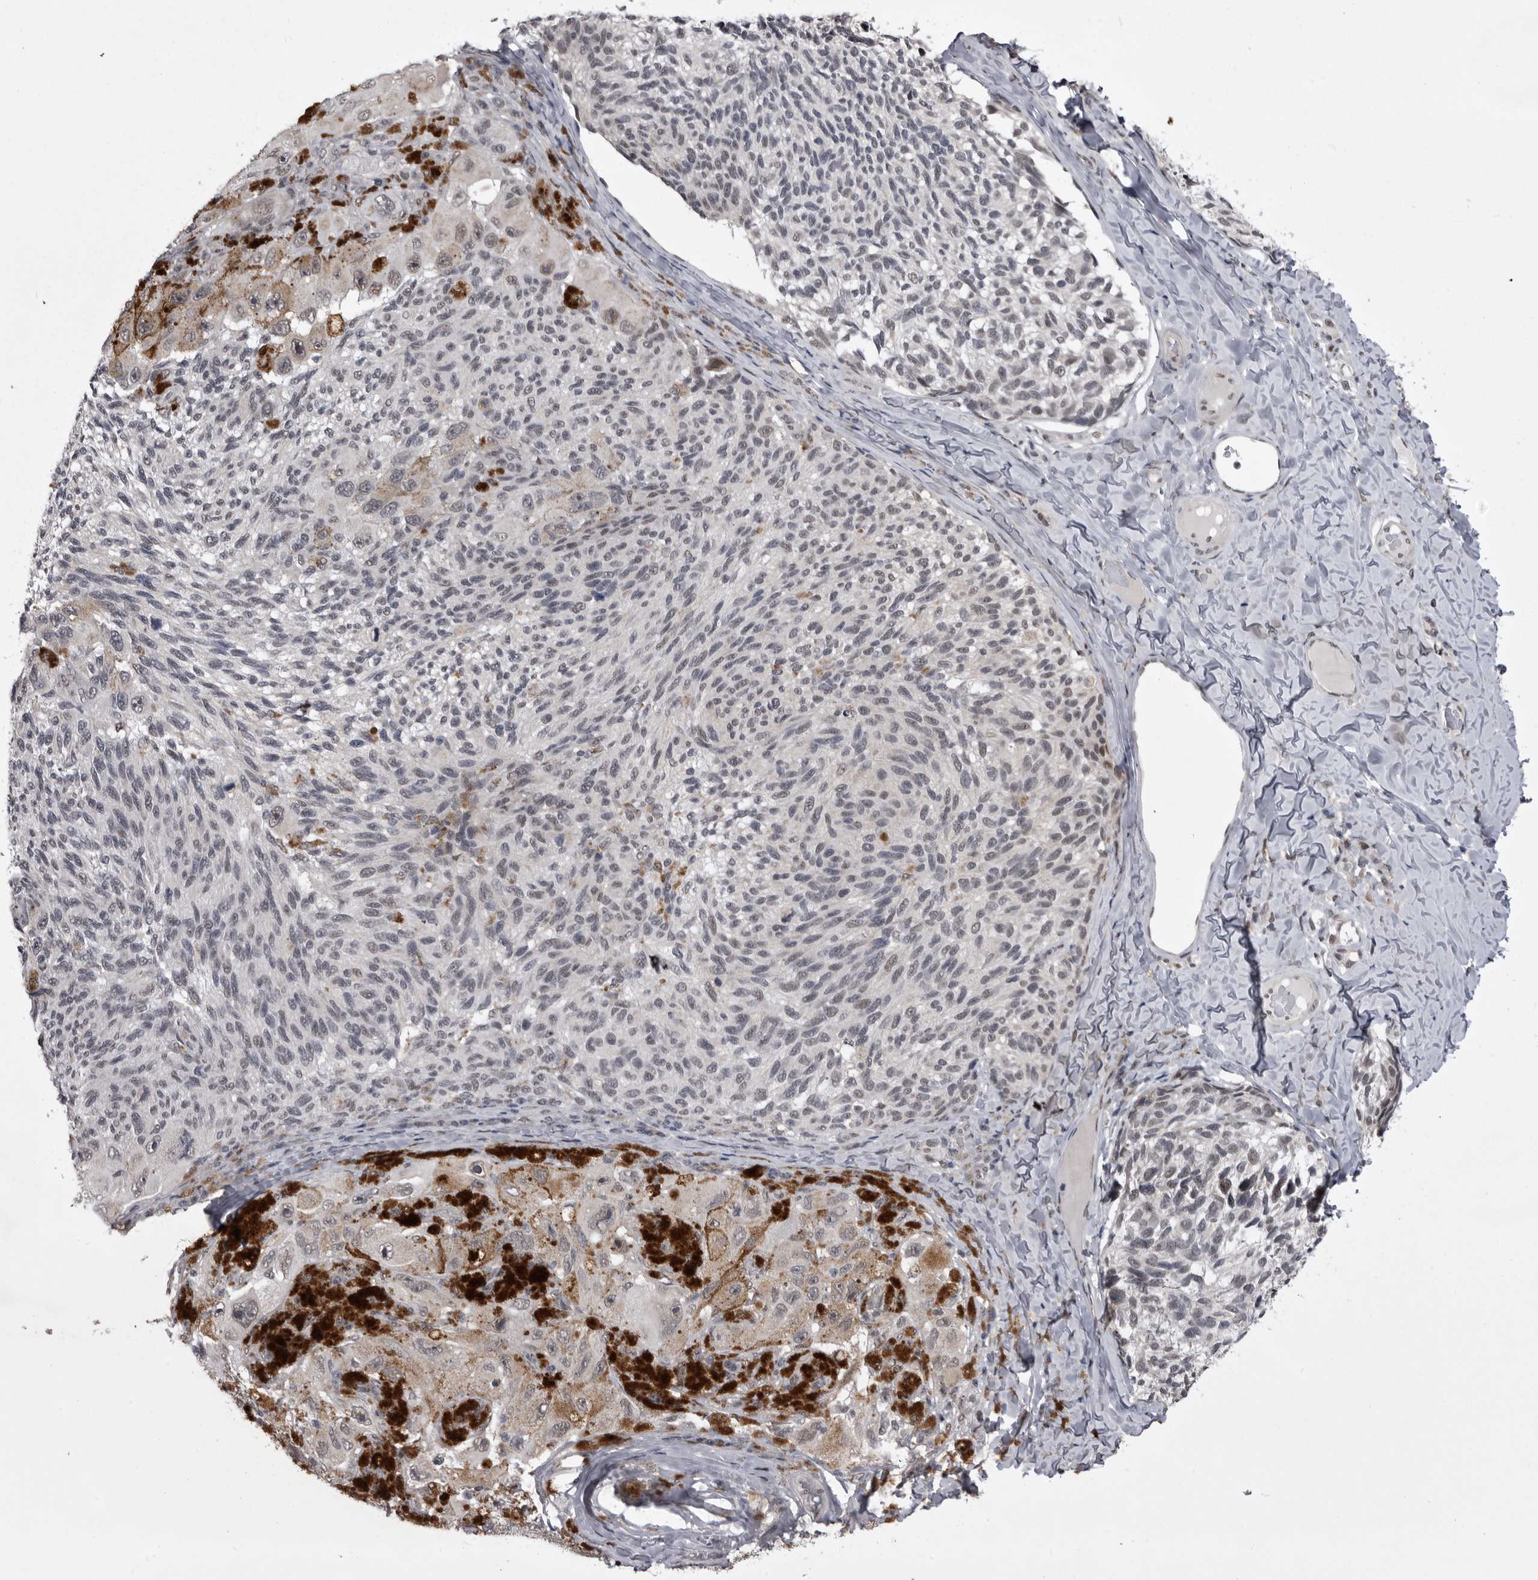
{"staining": {"intensity": "weak", "quantity": "<25%", "location": "nuclear"}, "tissue": "melanoma", "cell_type": "Tumor cells", "image_type": "cancer", "snomed": [{"axis": "morphology", "description": "Malignant melanoma, NOS"}, {"axis": "topography", "description": "Skin"}], "caption": "The immunohistochemistry image has no significant staining in tumor cells of malignant melanoma tissue. (DAB (3,3'-diaminobenzidine) IHC, high magnification).", "gene": "PRPF3", "patient": {"sex": "female", "age": 73}}